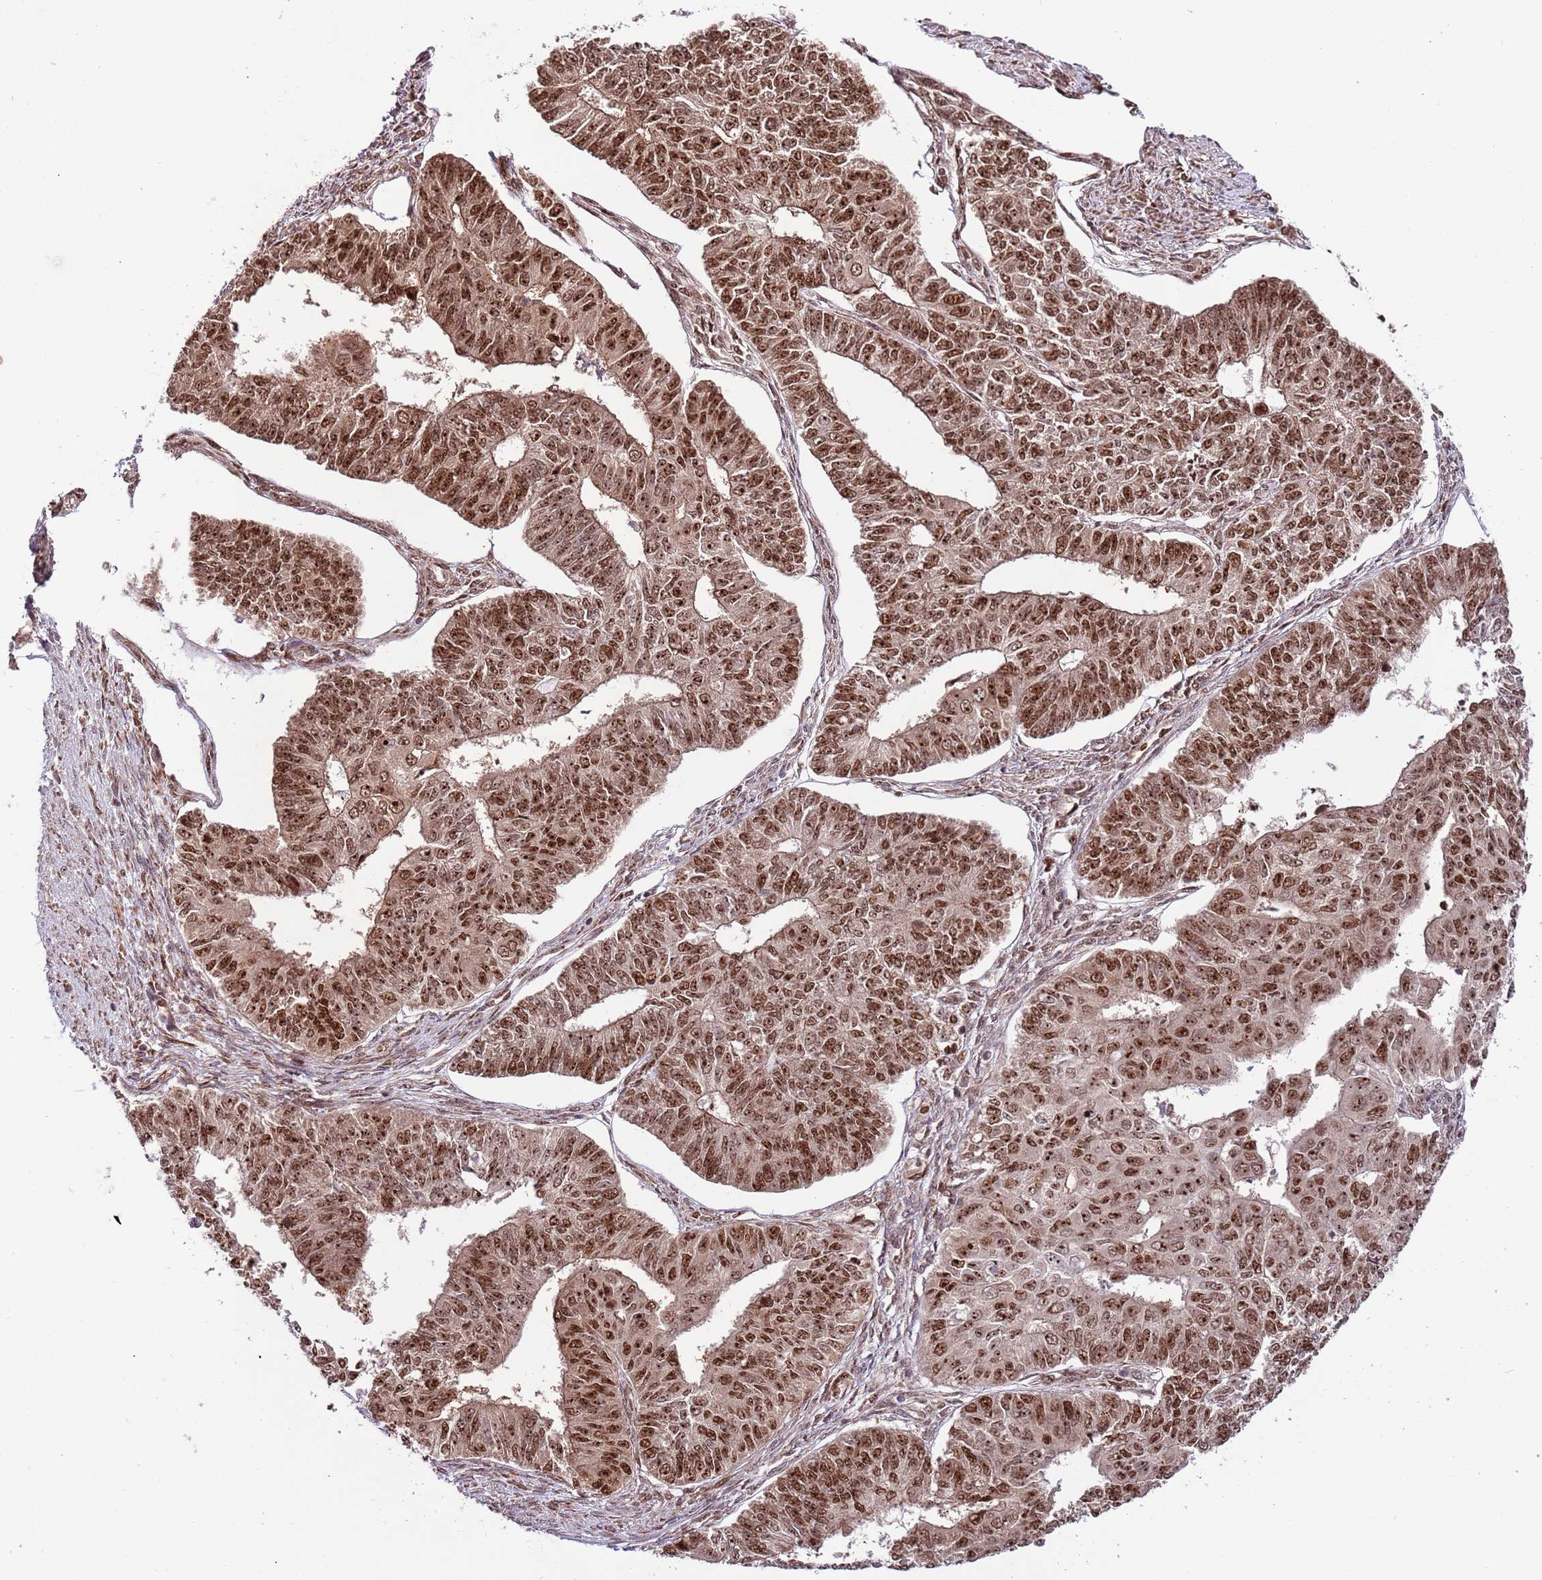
{"staining": {"intensity": "strong", "quantity": ">75%", "location": "nuclear"}, "tissue": "endometrial cancer", "cell_type": "Tumor cells", "image_type": "cancer", "snomed": [{"axis": "morphology", "description": "Adenocarcinoma, NOS"}, {"axis": "topography", "description": "Endometrium"}], "caption": "Immunohistochemistry image of neoplastic tissue: human endometrial cancer (adenocarcinoma) stained using immunohistochemistry (IHC) reveals high levels of strong protein expression localized specifically in the nuclear of tumor cells, appearing as a nuclear brown color.", "gene": "RIF1", "patient": {"sex": "female", "age": 32}}